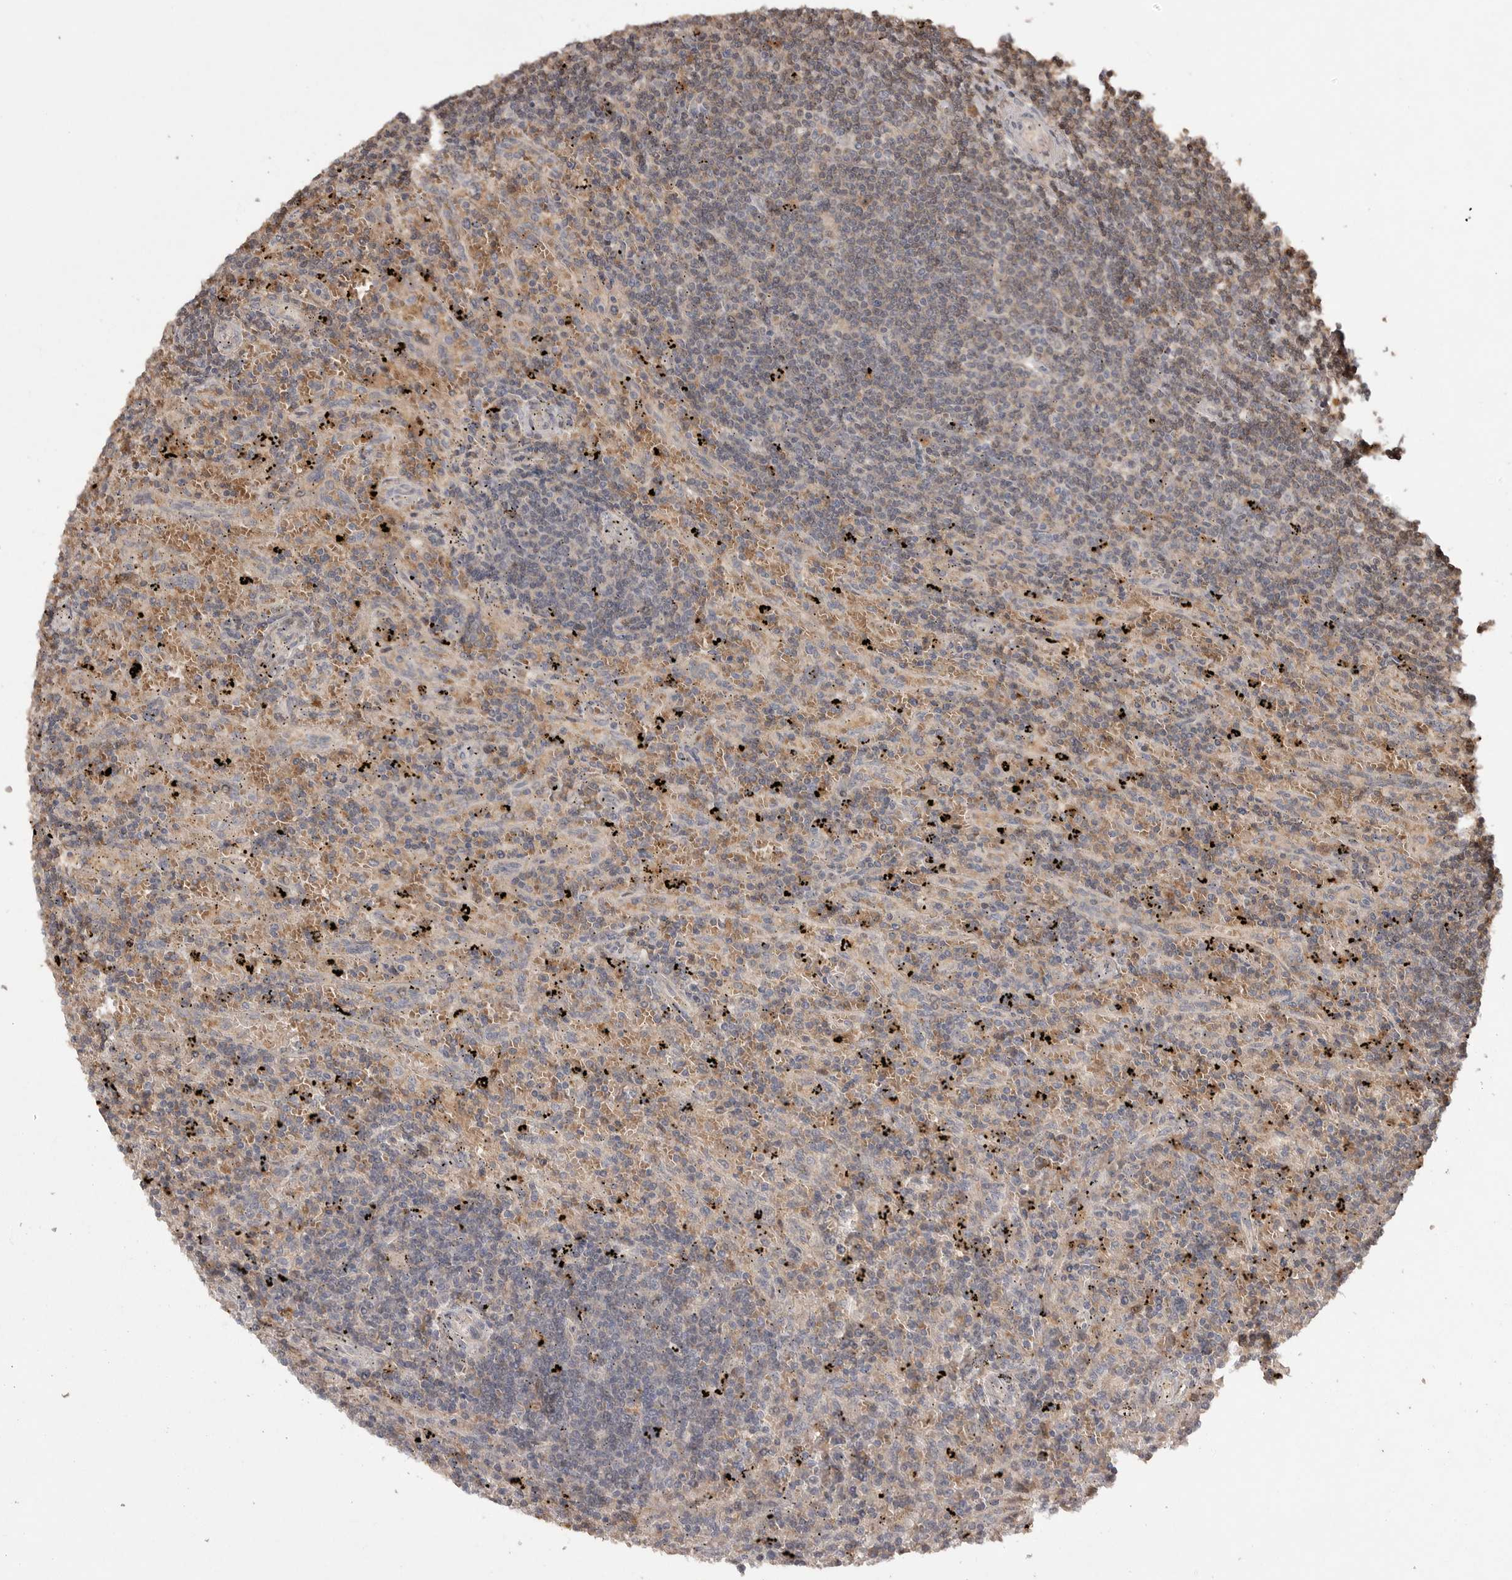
{"staining": {"intensity": "weak", "quantity": "25%-75%", "location": "cytoplasmic/membranous"}, "tissue": "lymphoma", "cell_type": "Tumor cells", "image_type": "cancer", "snomed": [{"axis": "morphology", "description": "Malignant lymphoma, non-Hodgkin's type, Low grade"}, {"axis": "topography", "description": "Spleen"}], "caption": "Immunohistochemical staining of low-grade malignant lymphoma, non-Hodgkin's type exhibits weak cytoplasmic/membranous protein staining in about 25%-75% of tumor cells. (DAB = brown stain, brightfield microscopy at high magnification).", "gene": "VN1R4", "patient": {"sex": "male", "age": 76}}